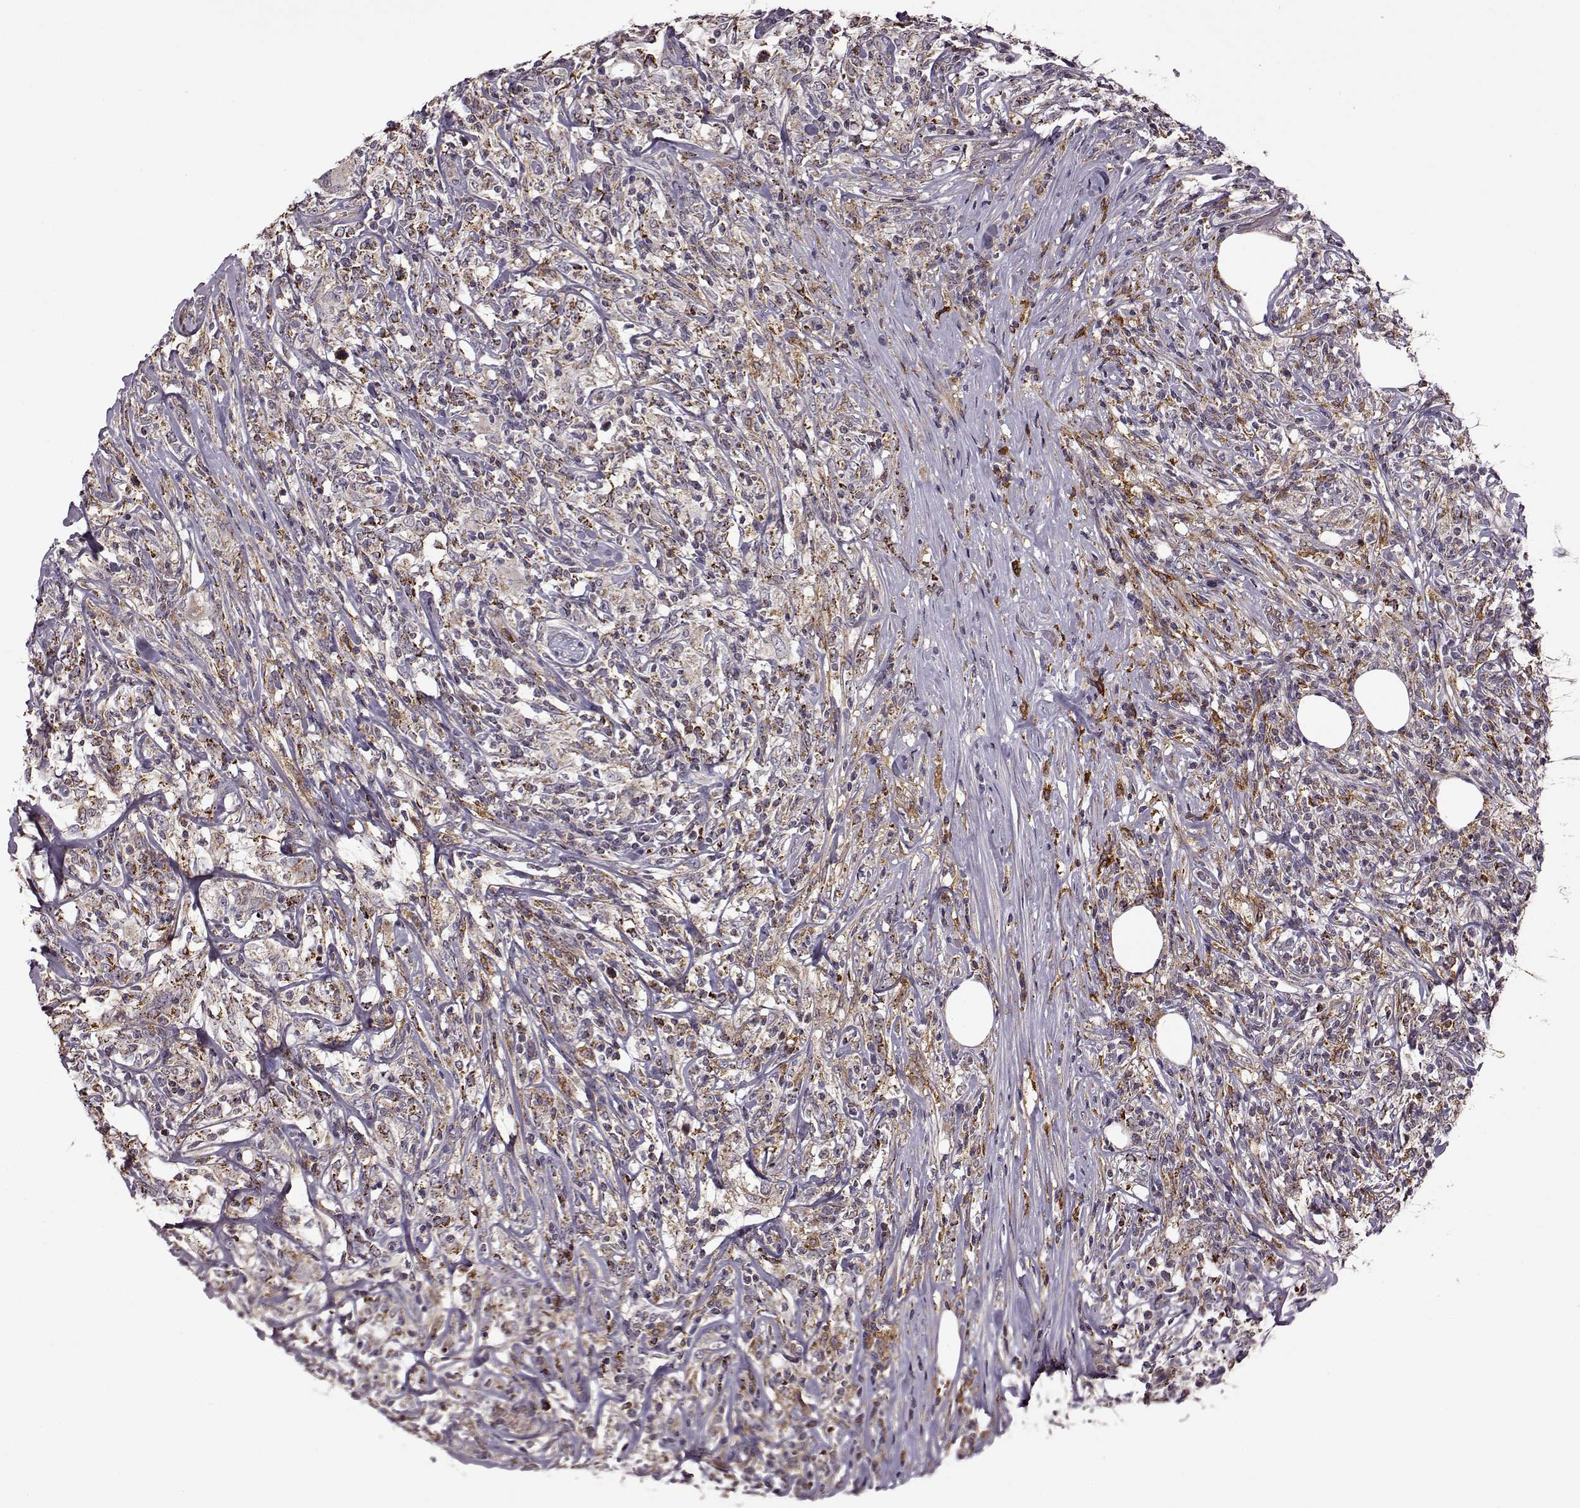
{"staining": {"intensity": "weak", "quantity": ">75%", "location": "cytoplasmic/membranous"}, "tissue": "lymphoma", "cell_type": "Tumor cells", "image_type": "cancer", "snomed": [{"axis": "morphology", "description": "Malignant lymphoma, non-Hodgkin's type, High grade"}, {"axis": "topography", "description": "Lymph node"}], "caption": "High-grade malignant lymphoma, non-Hodgkin's type stained with a protein marker demonstrates weak staining in tumor cells.", "gene": "MTSS1", "patient": {"sex": "female", "age": 84}}